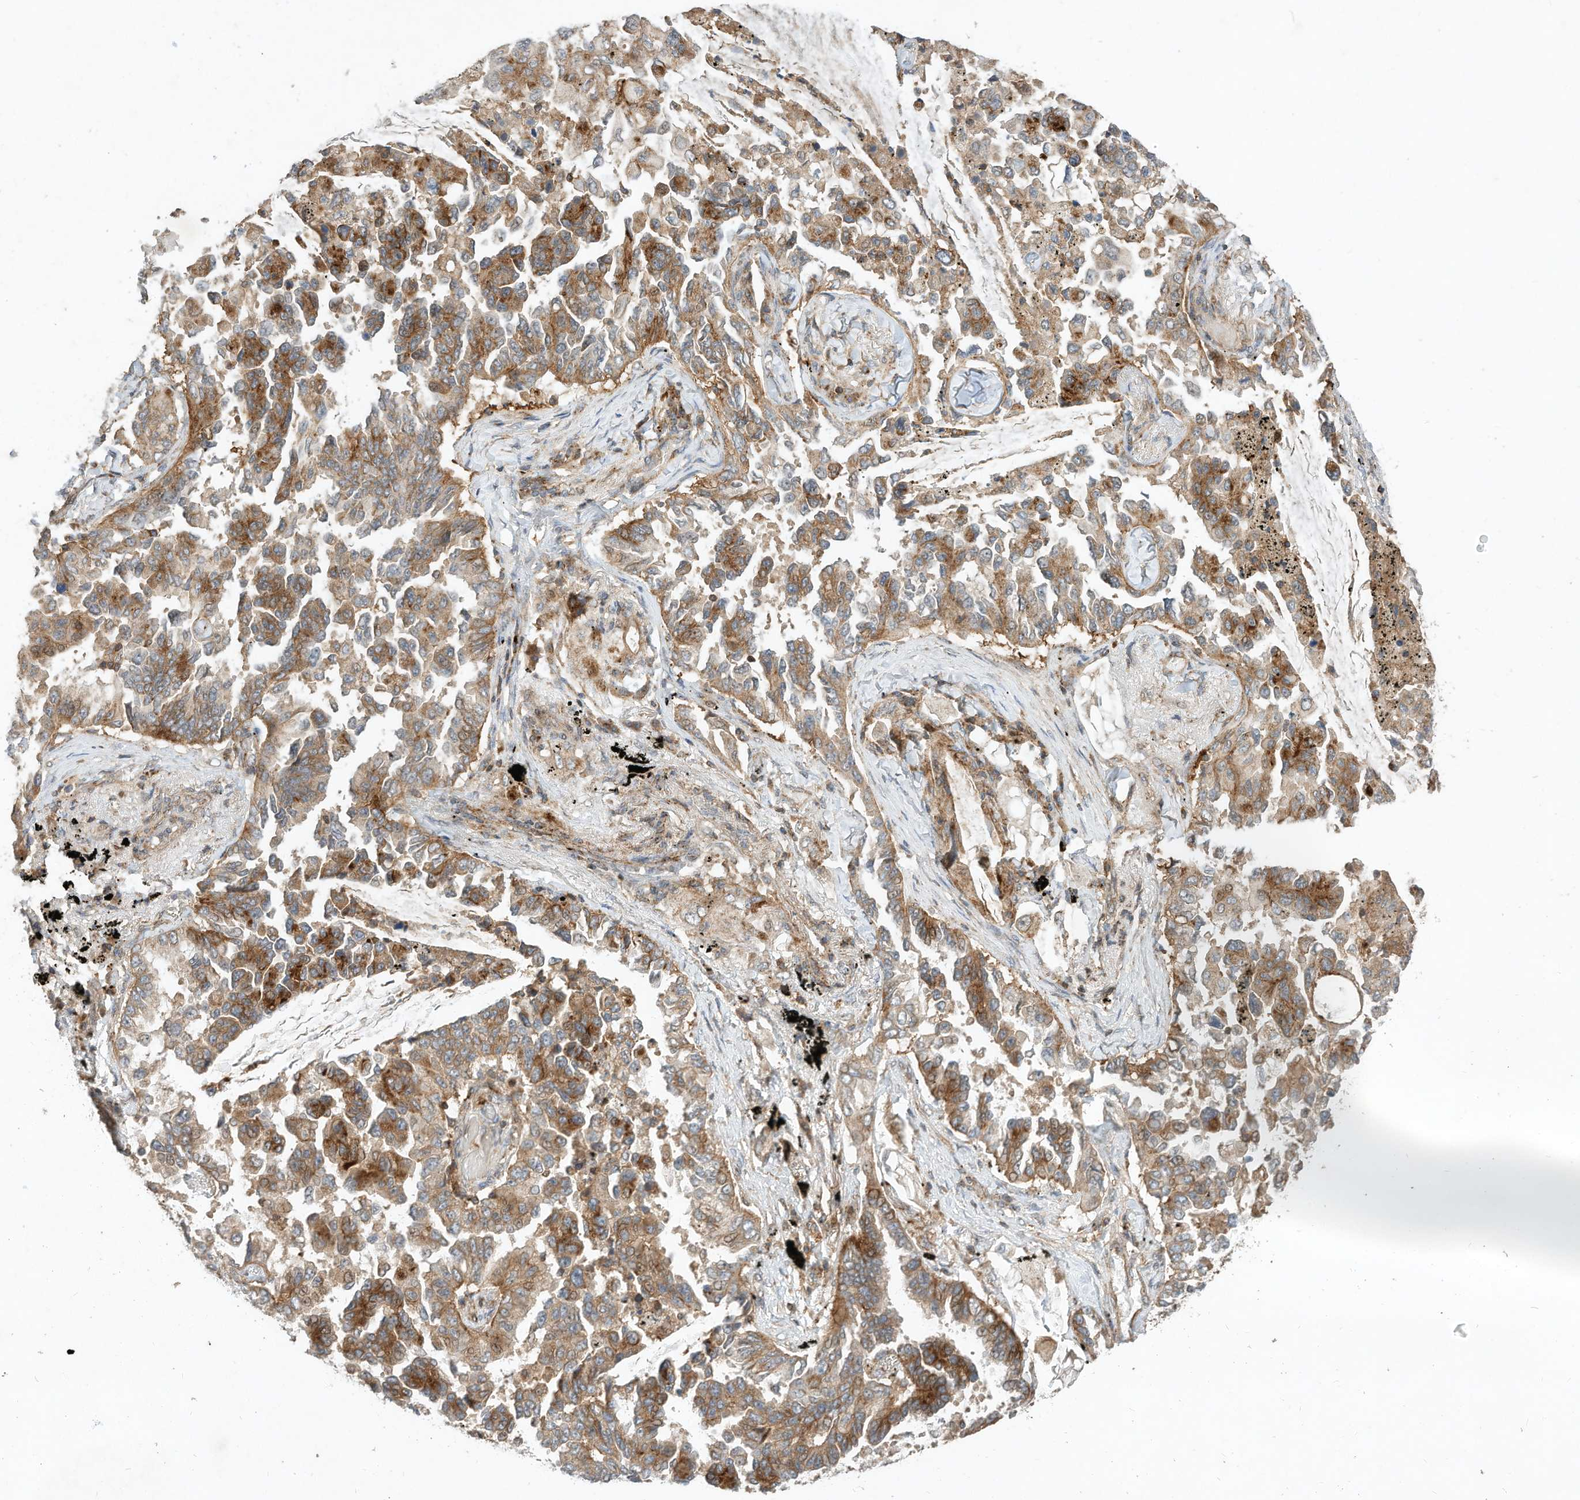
{"staining": {"intensity": "moderate", "quantity": ">75%", "location": "cytoplasmic/membranous"}, "tissue": "lung cancer", "cell_type": "Tumor cells", "image_type": "cancer", "snomed": [{"axis": "morphology", "description": "Adenocarcinoma, NOS"}, {"axis": "topography", "description": "Lung"}], "caption": "Lung cancer stained for a protein (brown) reveals moderate cytoplasmic/membranous positive staining in approximately >75% of tumor cells.", "gene": "CPAMD8", "patient": {"sex": "female", "age": 67}}